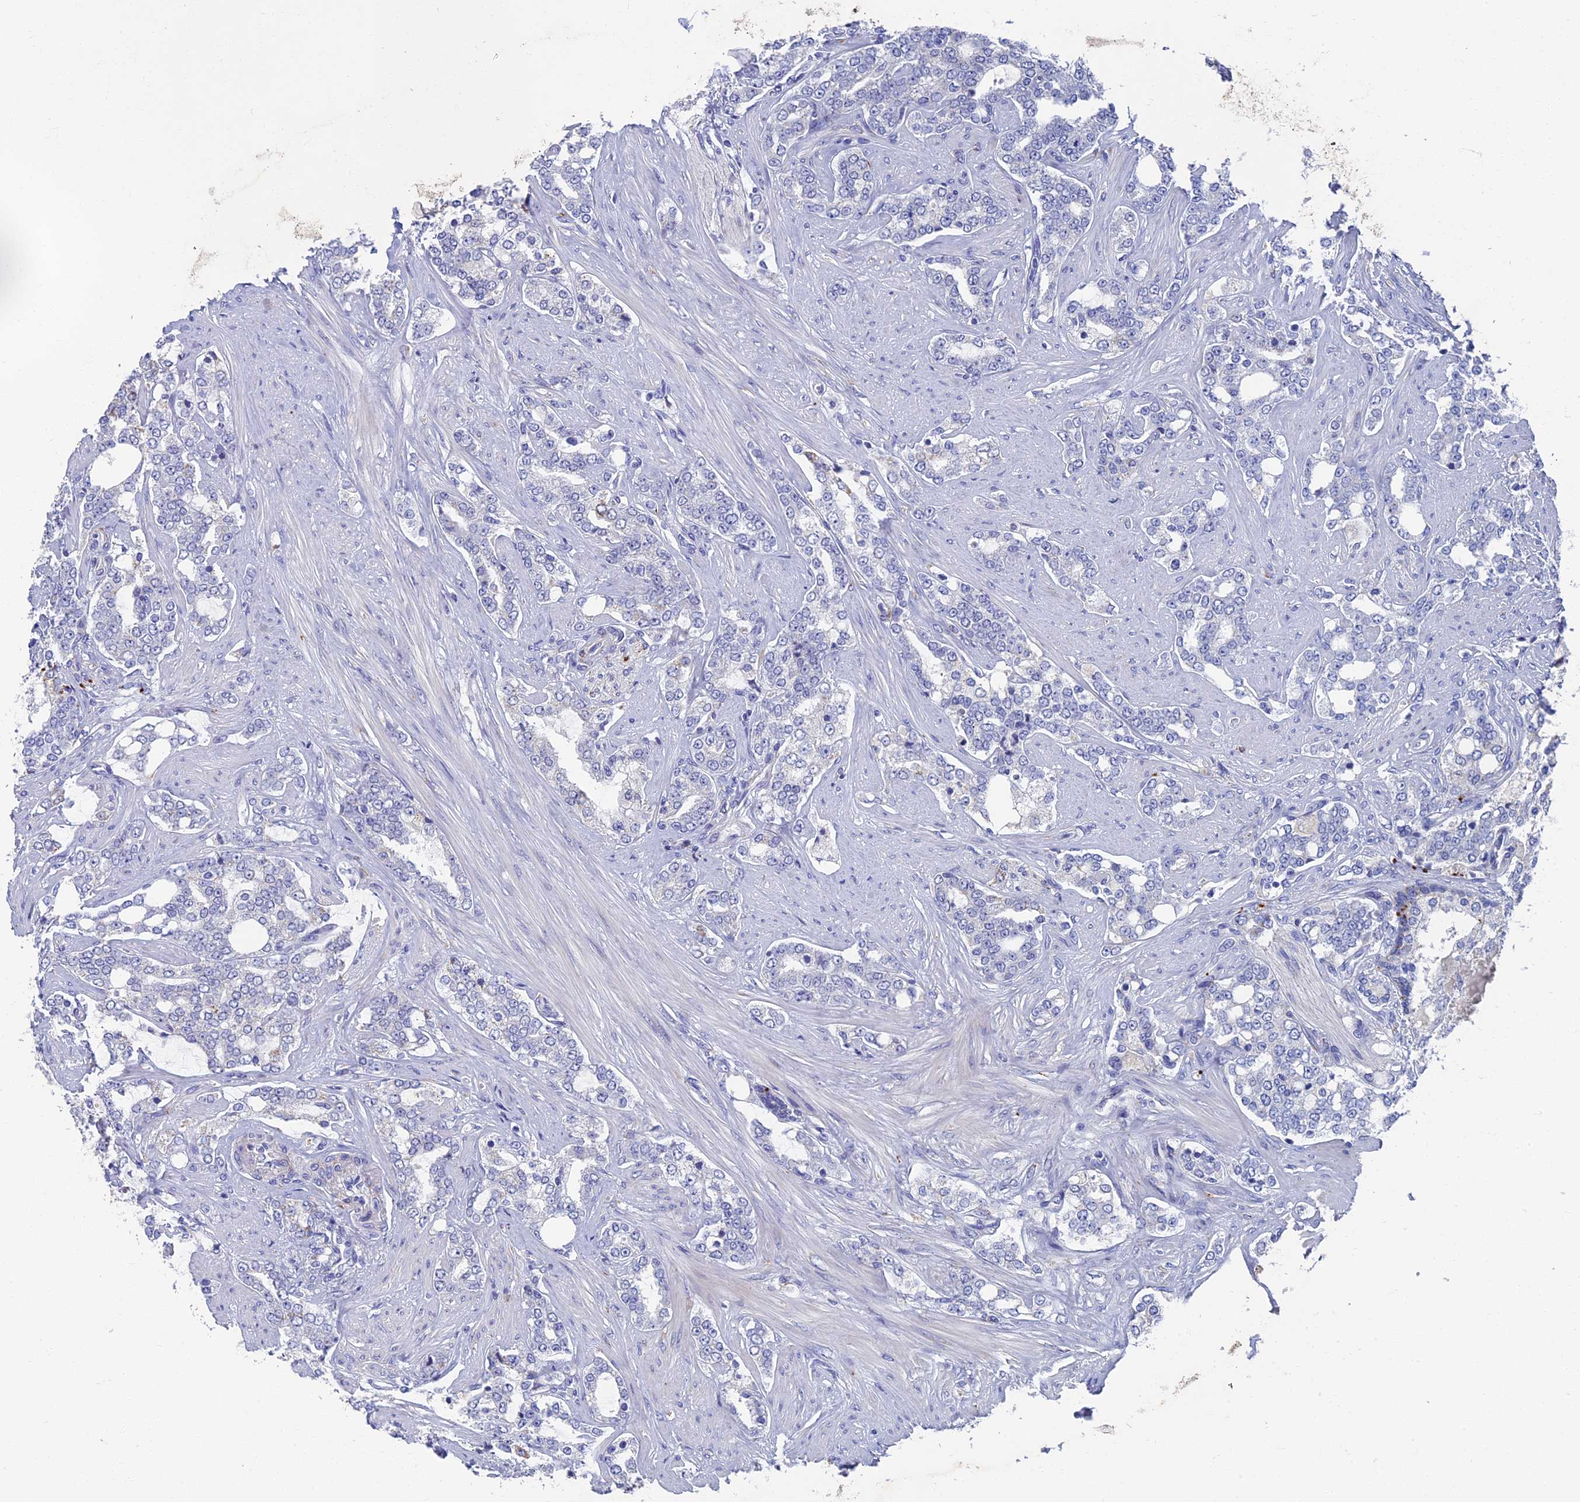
{"staining": {"intensity": "negative", "quantity": "none", "location": "none"}, "tissue": "prostate cancer", "cell_type": "Tumor cells", "image_type": "cancer", "snomed": [{"axis": "morphology", "description": "Adenocarcinoma, High grade"}, {"axis": "topography", "description": "Prostate"}], "caption": "Immunohistochemical staining of high-grade adenocarcinoma (prostate) reveals no significant positivity in tumor cells.", "gene": "OAT", "patient": {"sex": "male", "age": 64}}